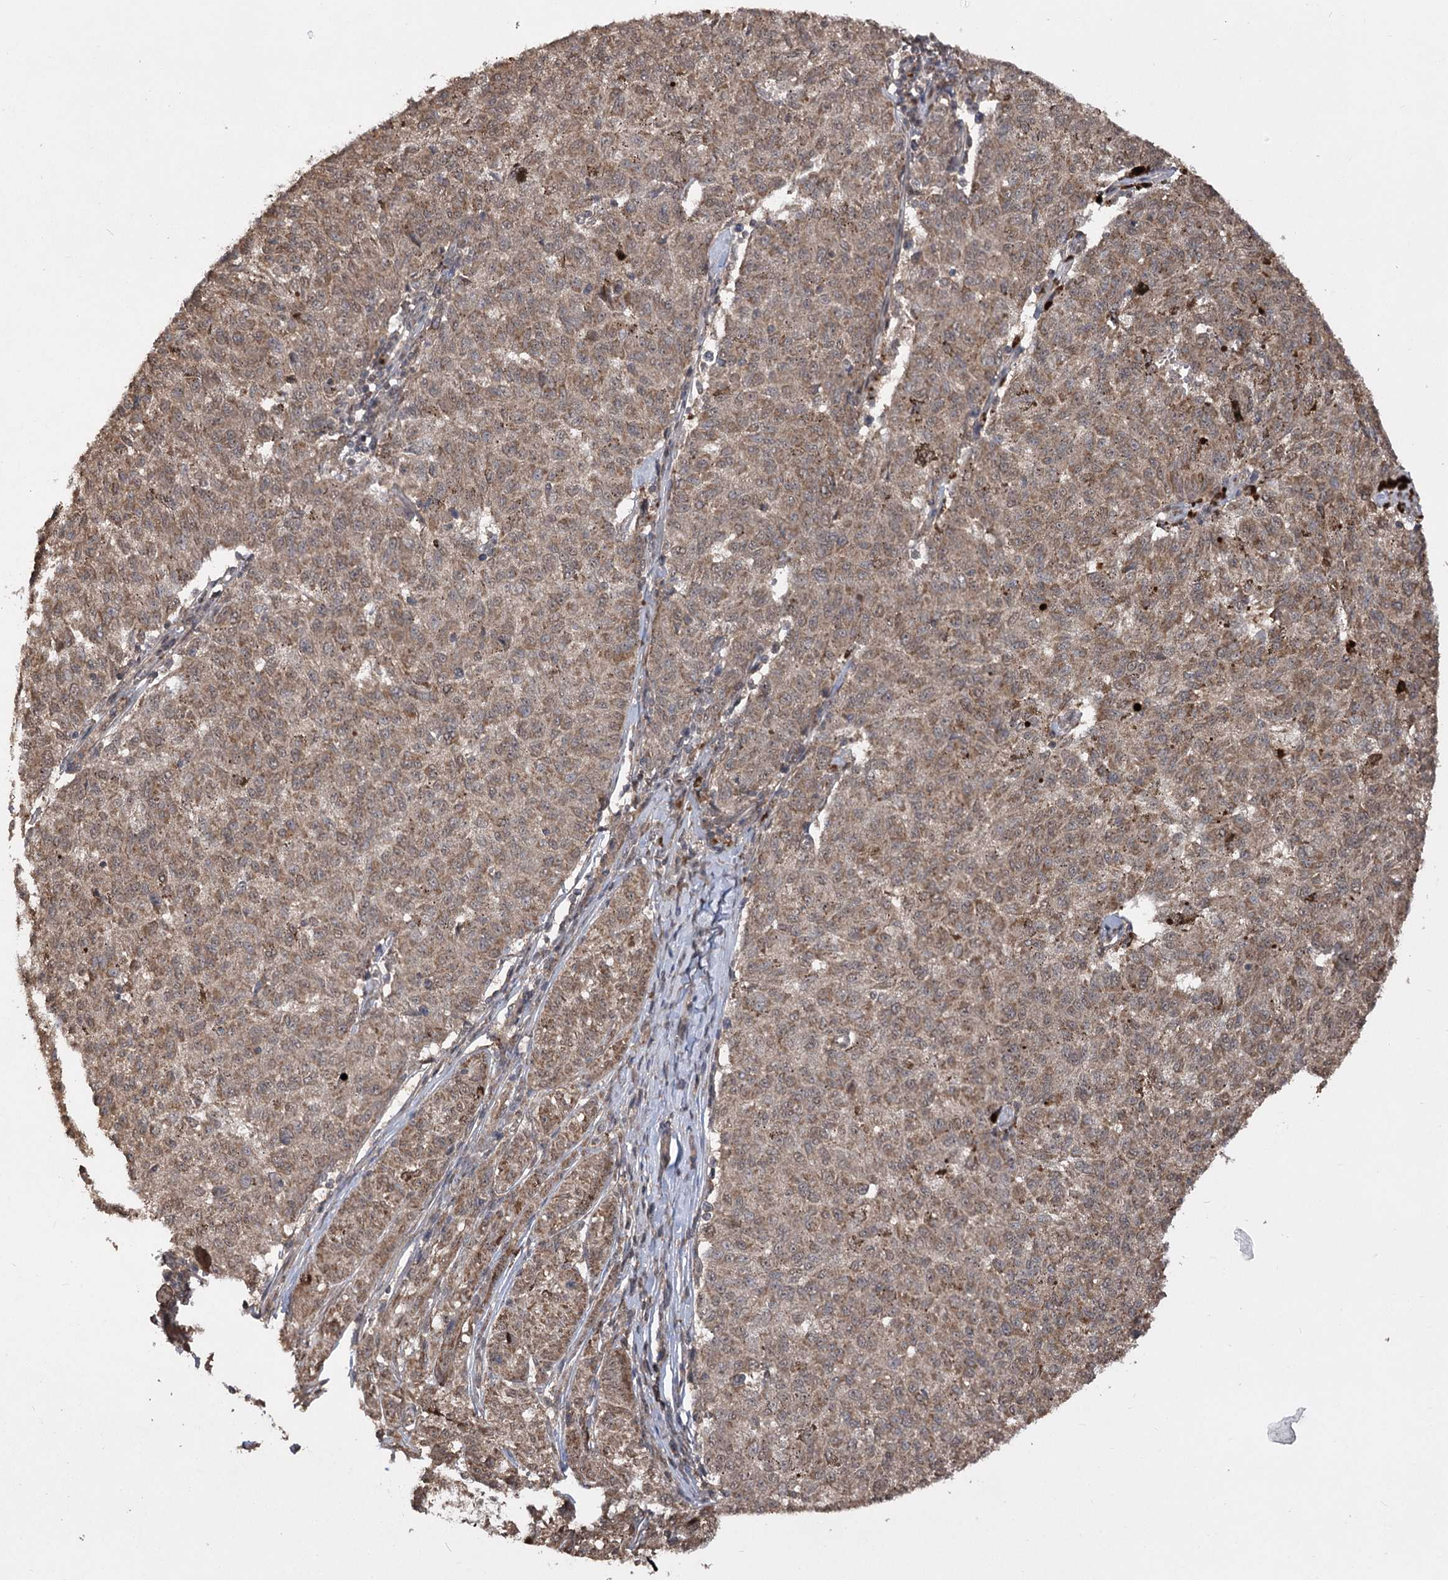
{"staining": {"intensity": "moderate", "quantity": ">75%", "location": "cytoplasmic/membranous,nuclear"}, "tissue": "melanoma", "cell_type": "Tumor cells", "image_type": "cancer", "snomed": [{"axis": "morphology", "description": "Malignant melanoma, NOS"}, {"axis": "topography", "description": "Skin"}], "caption": "Malignant melanoma stained with a protein marker exhibits moderate staining in tumor cells.", "gene": "TENM2", "patient": {"sex": "female", "age": 72}}